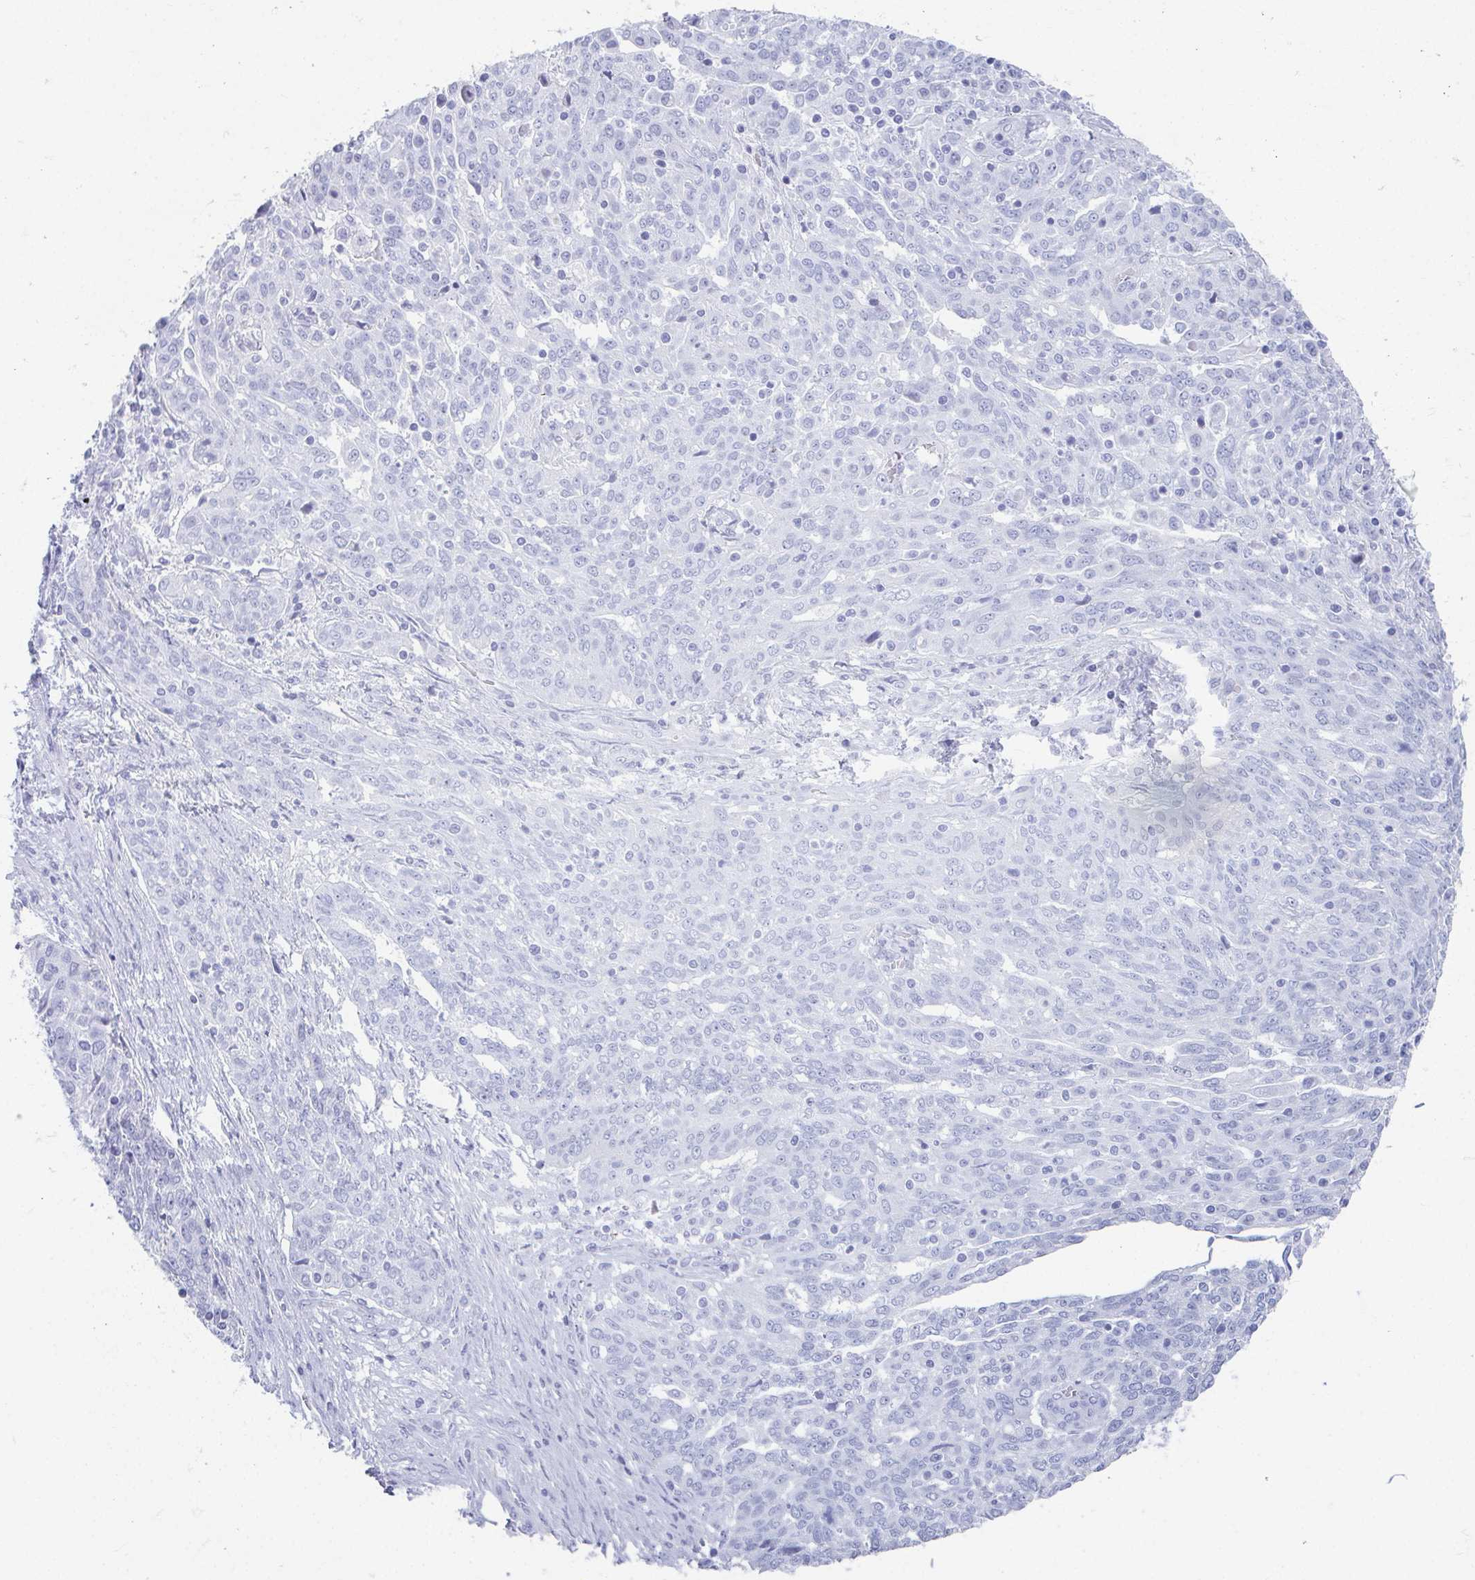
{"staining": {"intensity": "negative", "quantity": "none", "location": "none"}, "tissue": "ovarian cancer", "cell_type": "Tumor cells", "image_type": "cancer", "snomed": [{"axis": "morphology", "description": "Cystadenocarcinoma, serous, NOS"}, {"axis": "topography", "description": "Ovary"}], "caption": "DAB (3,3'-diaminobenzidine) immunohistochemical staining of human ovarian cancer (serous cystadenocarcinoma) demonstrates no significant expression in tumor cells.", "gene": "GHRL", "patient": {"sex": "female", "age": 67}}